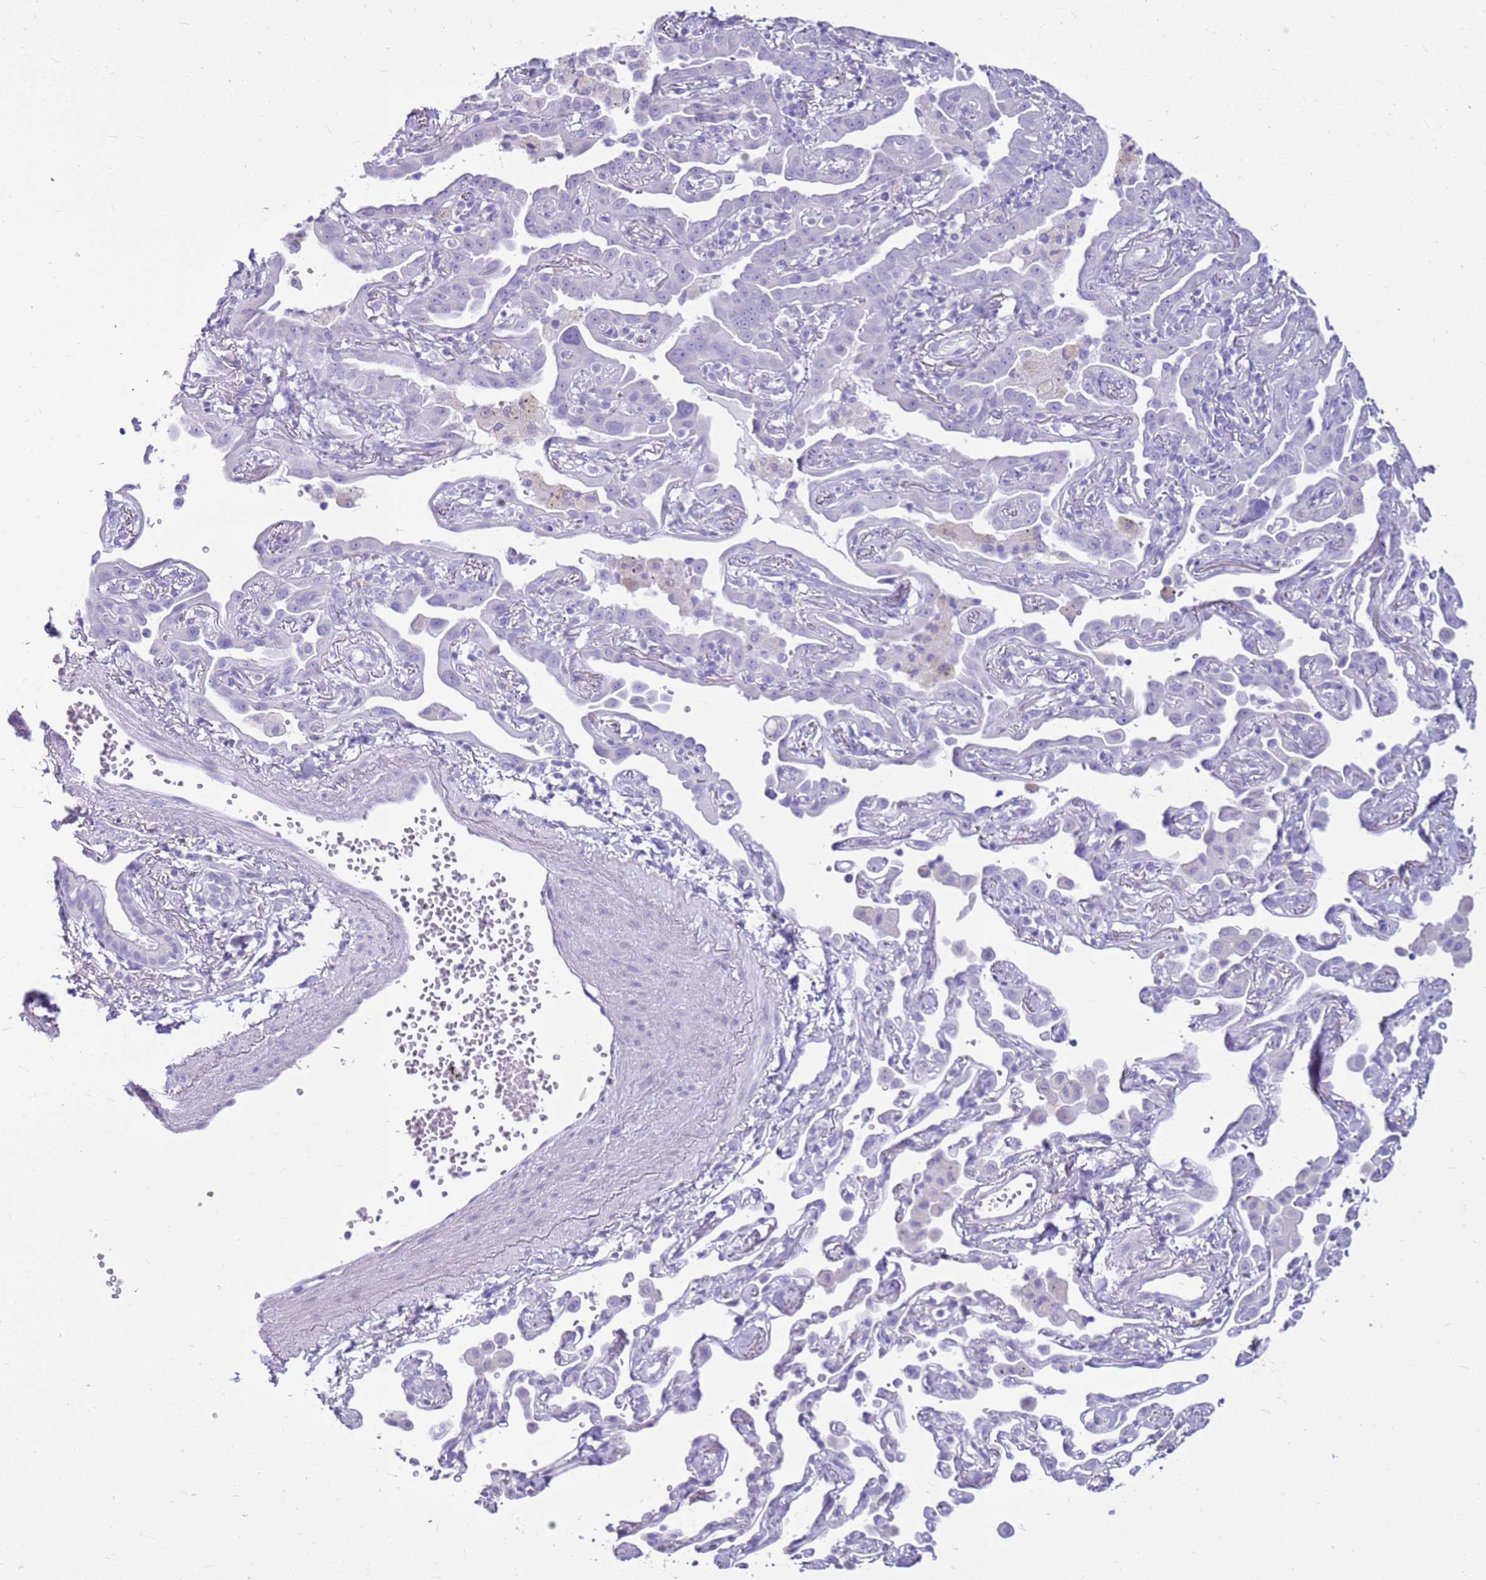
{"staining": {"intensity": "negative", "quantity": "none", "location": "none"}, "tissue": "lung cancer", "cell_type": "Tumor cells", "image_type": "cancer", "snomed": [{"axis": "morphology", "description": "Adenocarcinoma, NOS"}, {"axis": "topography", "description": "Lung"}], "caption": "Tumor cells are negative for protein expression in human lung cancer. (Immunohistochemistry, brightfield microscopy, high magnification).", "gene": "CA8", "patient": {"sex": "male", "age": 67}}